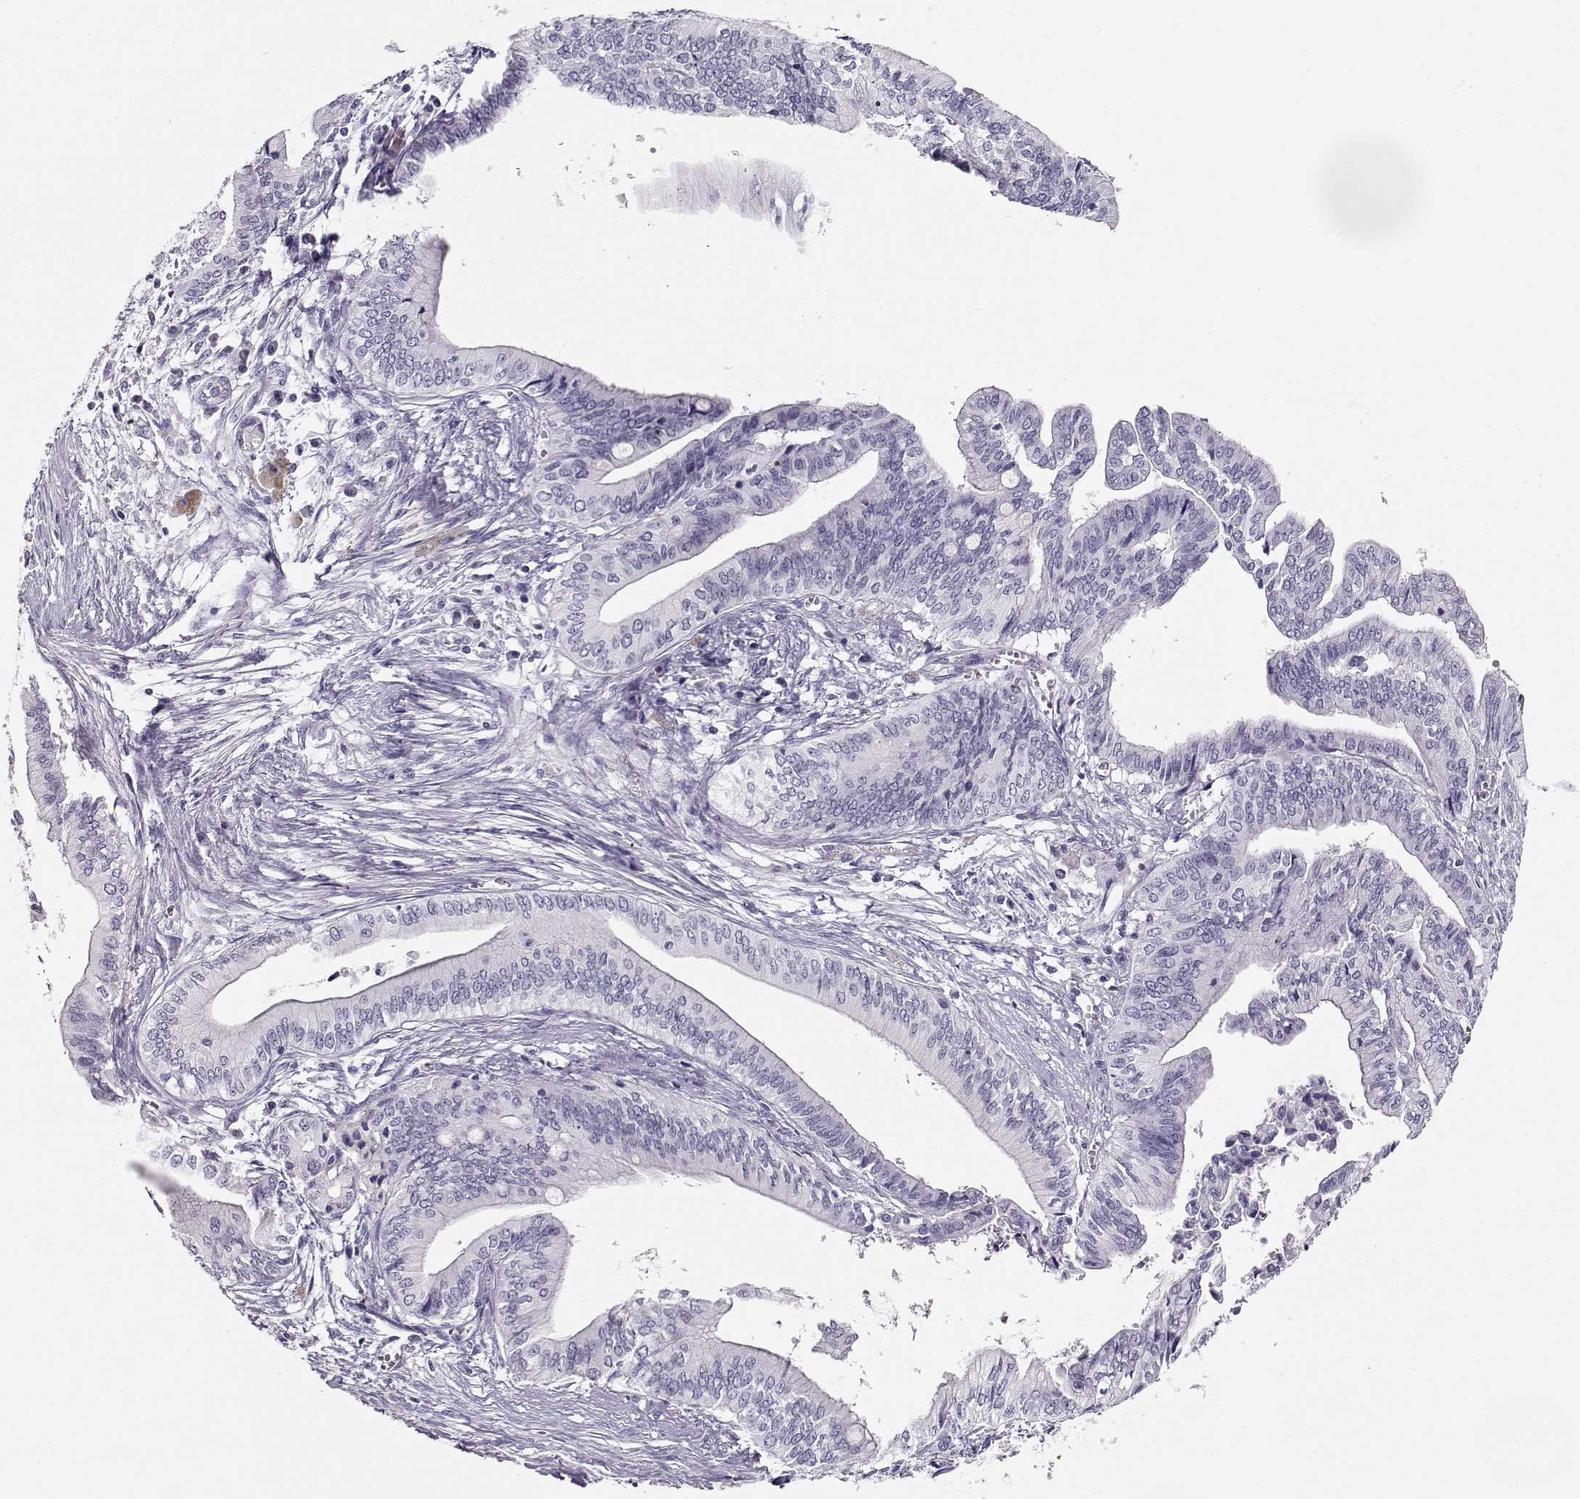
{"staining": {"intensity": "negative", "quantity": "none", "location": "none"}, "tissue": "pancreatic cancer", "cell_type": "Tumor cells", "image_type": "cancer", "snomed": [{"axis": "morphology", "description": "Adenocarcinoma, NOS"}, {"axis": "topography", "description": "Pancreas"}], "caption": "Immunohistochemistry (IHC) photomicrograph of neoplastic tissue: human pancreatic adenocarcinoma stained with DAB (3,3'-diaminobenzidine) displays no significant protein positivity in tumor cells.", "gene": "RBM44", "patient": {"sex": "female", "age": 61}}